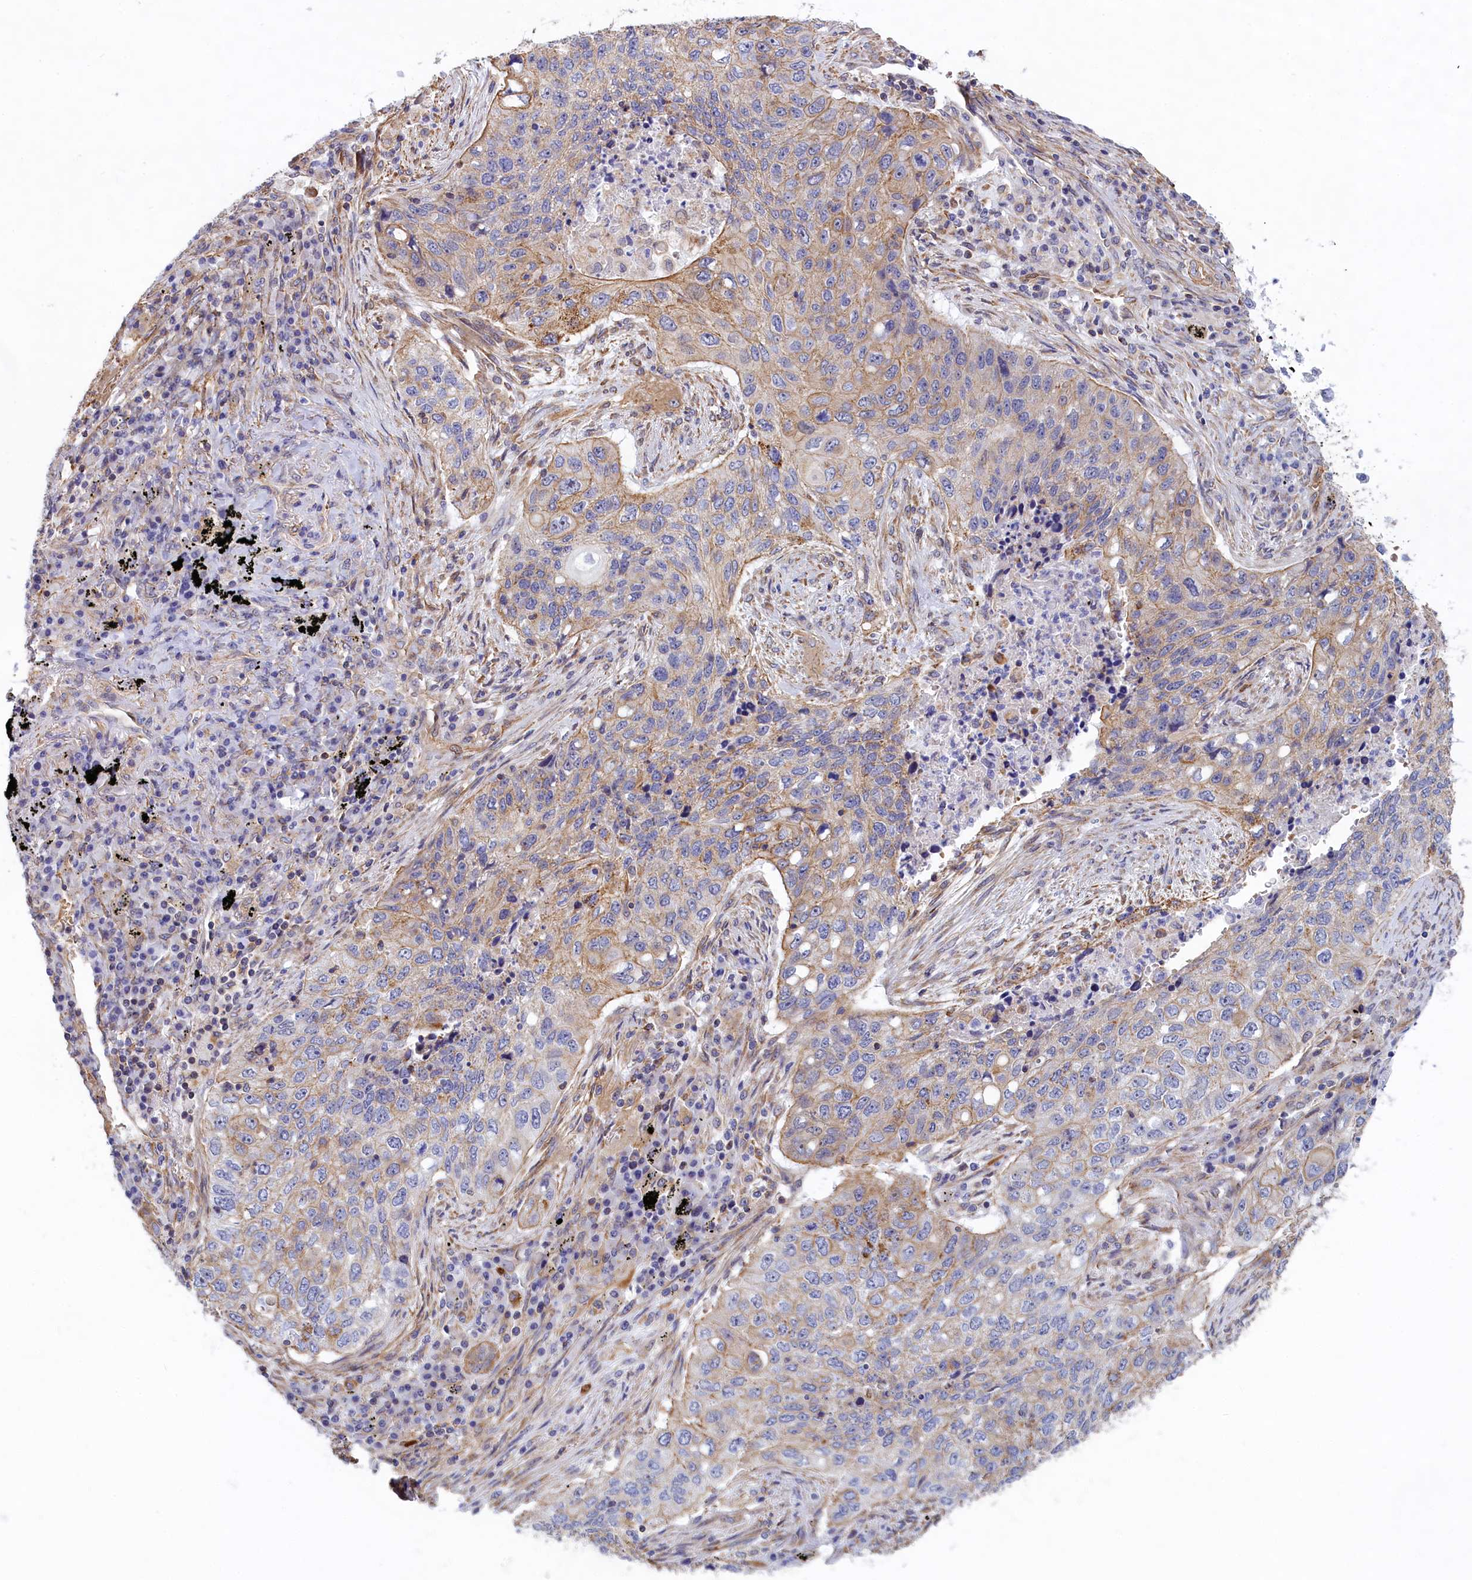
{"staining": {"intensity": "weak", "quantity": "<25%", "location": "cytoplasmic/membranous"}, "tissue": "lung cancer", "cell_type": "Tumor cells", "image_type": "cancer", "snomed": [{"axis": "morphology", "description": "Squamous cell carcinoma, NOS"}, {"axis": "topography", "description": "Lung"}], "caption": "IHC image of neoplastic tissue: lung squamous cell carcinoma stained with DAB exhibits no significant protein positivity in tumor cells. Nuclei are stained in blue.", "gene": "ABCC12", "patient": {"sex": "female", "age": 63}}